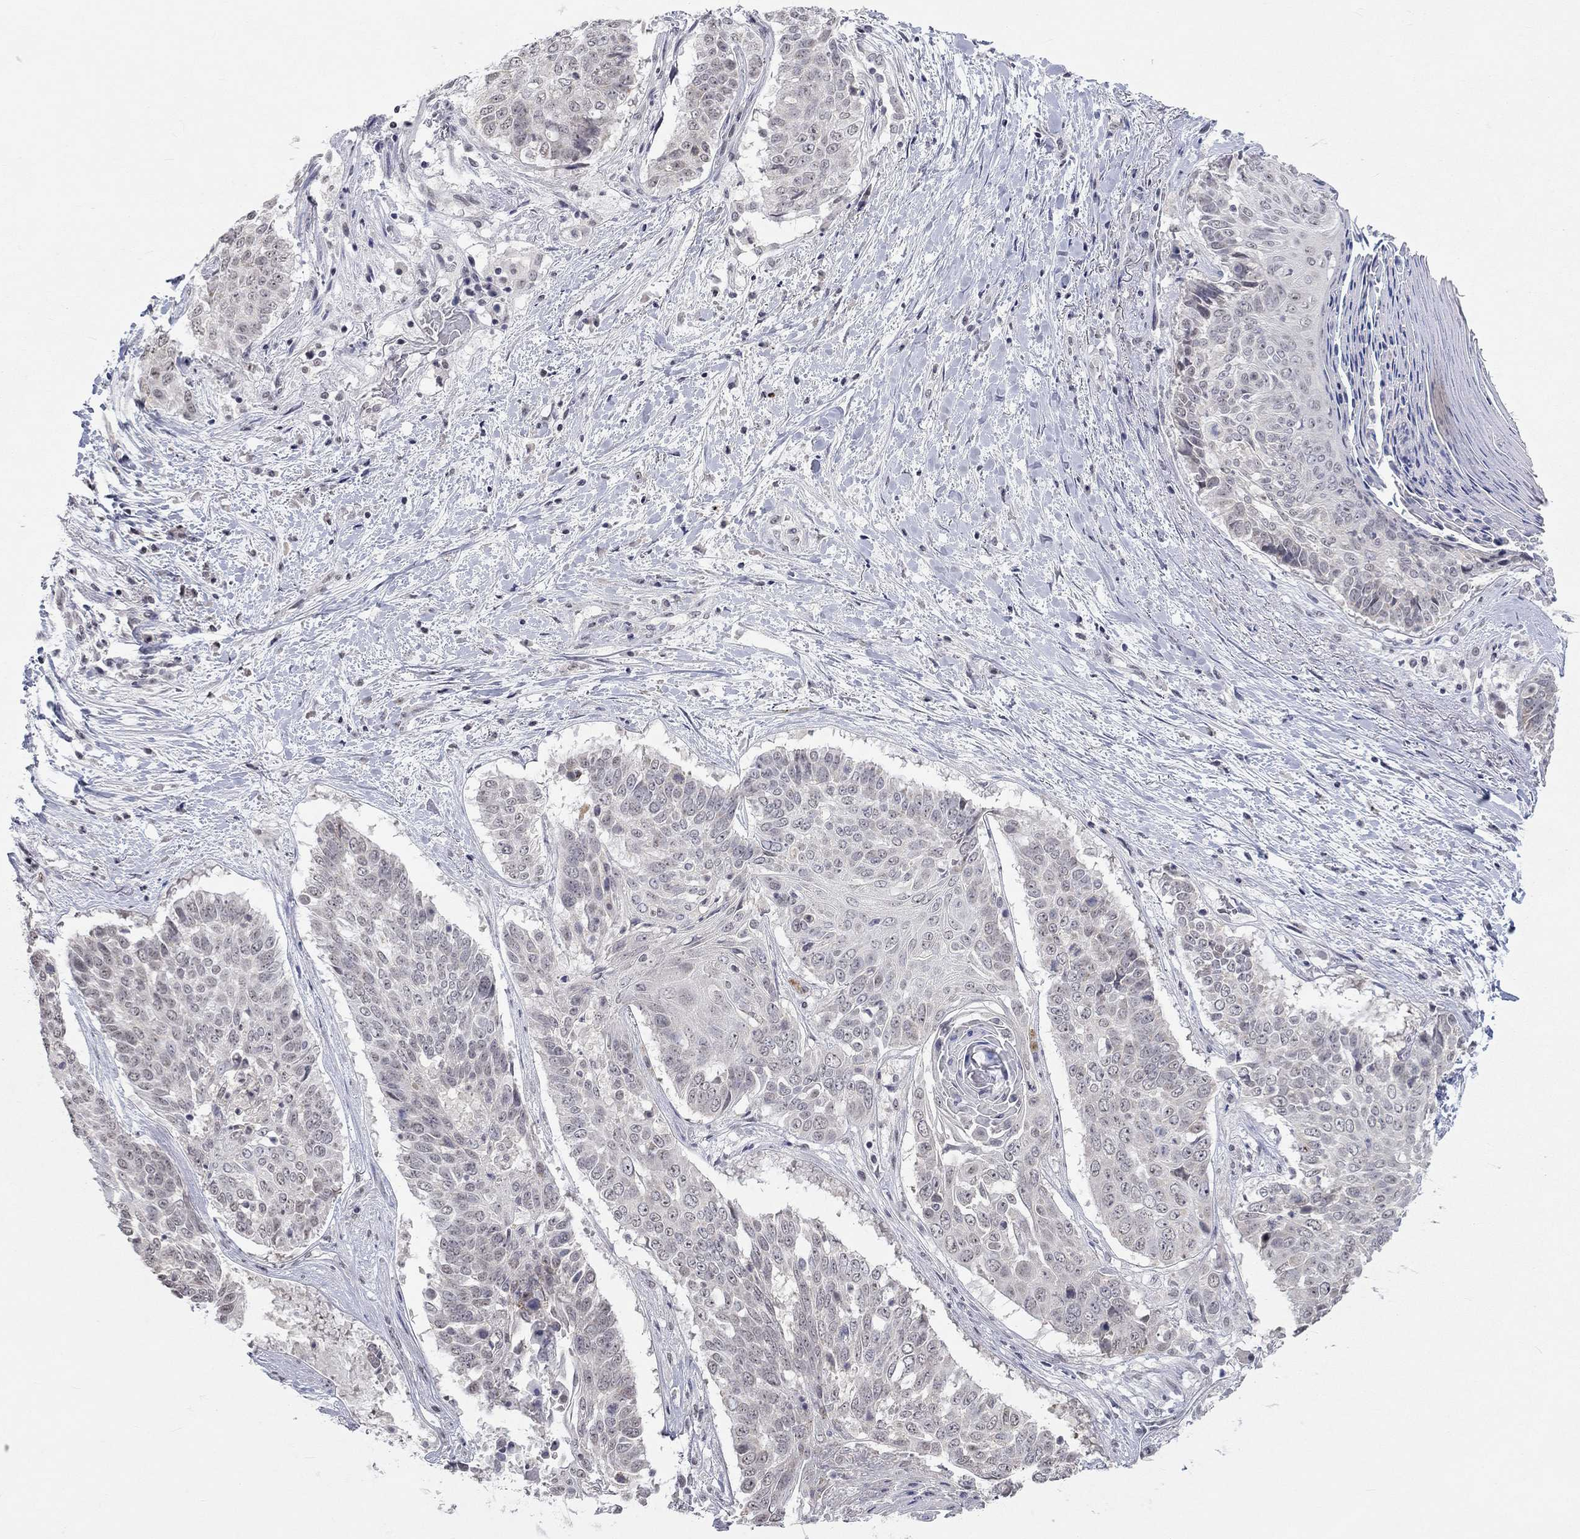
{"staining": {"intensity": "negative", "quantity": "none", "location": "none"}, "tissue": "lung cancer", "cell_type": "Tumor cells", "image_type": "cancer", "snomed": [{"axis": "morphology", "description": "Squamous cell carcinoma, NOS"}, {"axis": "topography", "description": "Lung"}], "caption": "This is an immunohistochemistry image of human squamous cell carcinoma (lung). There is no positivity in tumor cells.", "gene": "TMEM143", "patient": {"sex": "male", "age": 64}}